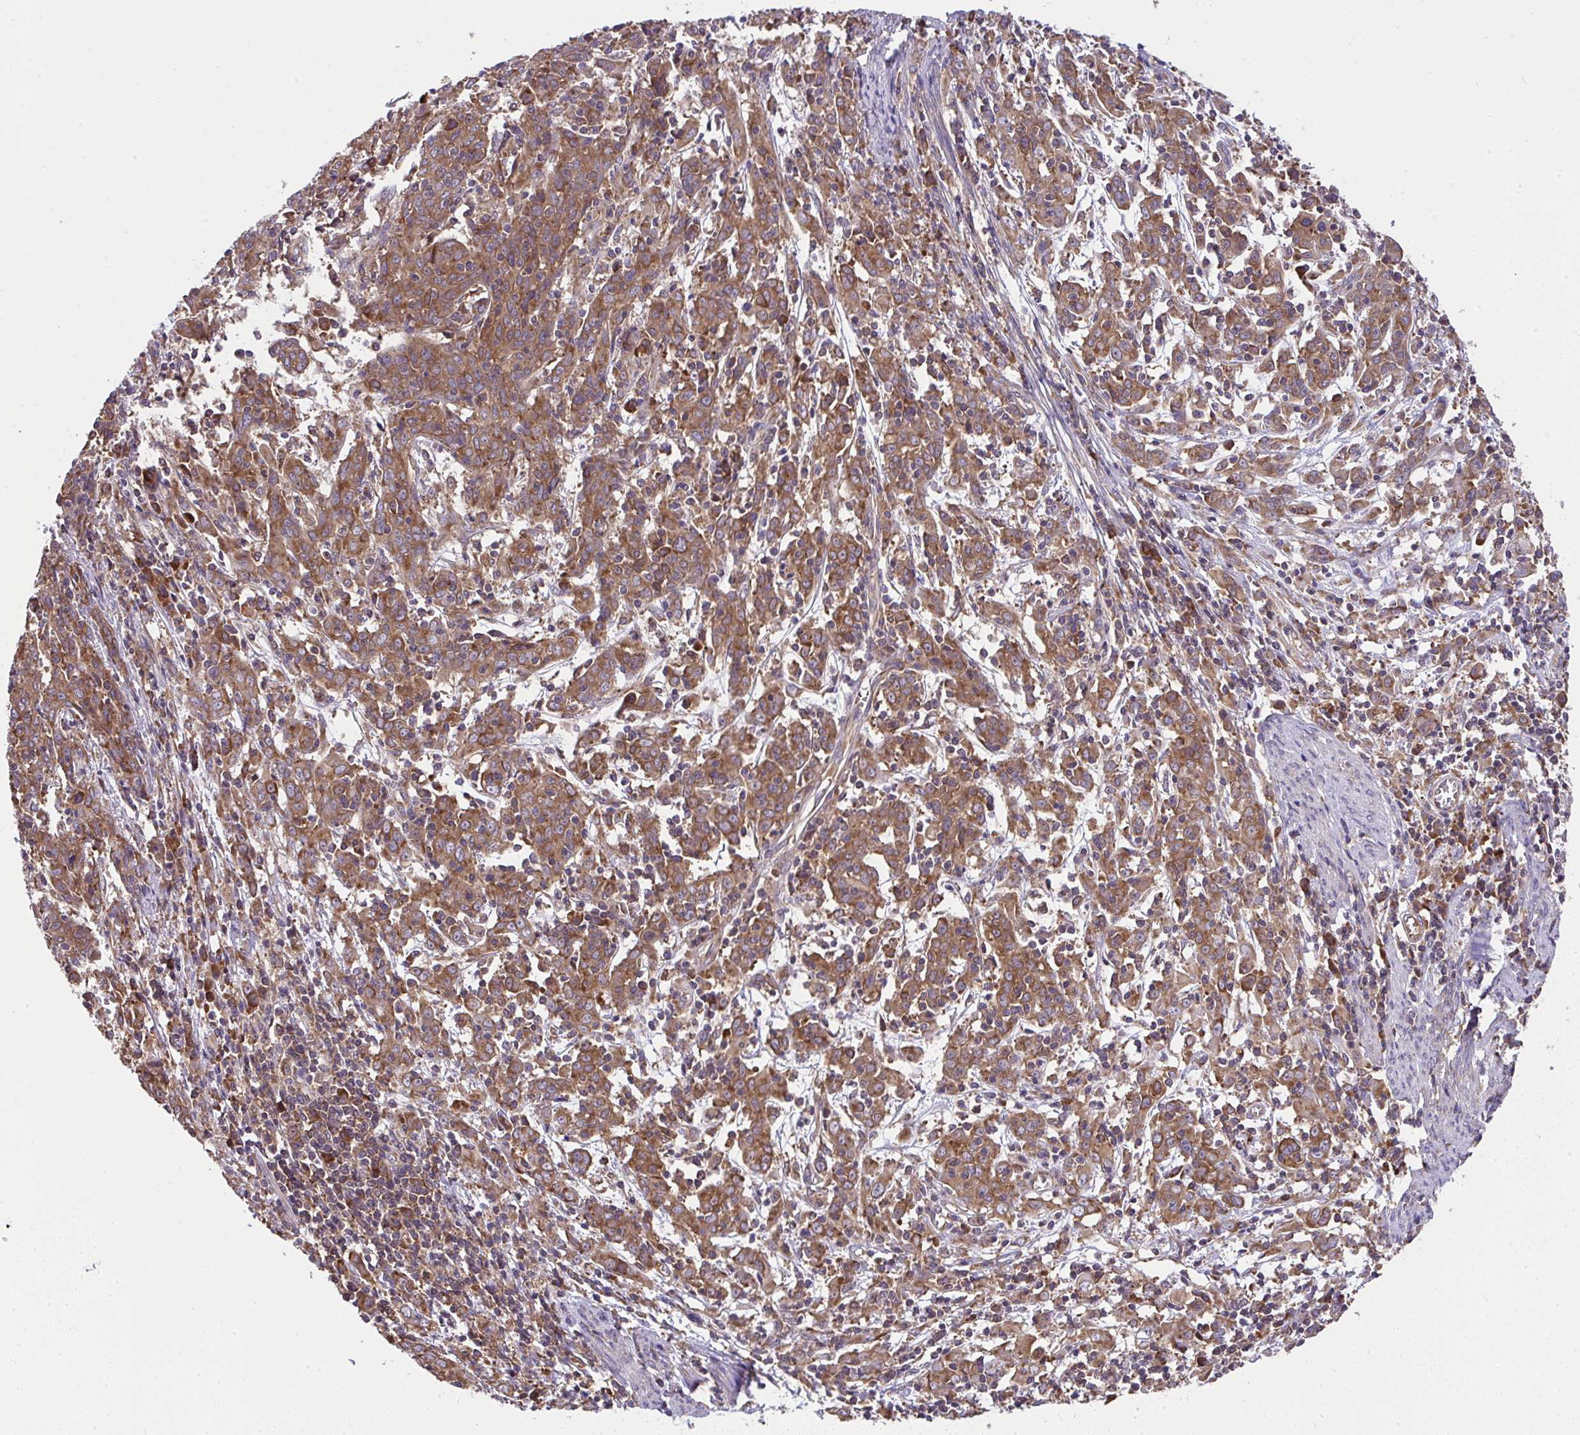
{"staining": {"intensity": "moderate", "quantity": ">75%", "location": "cytoplasmic/membranous"}, "tissue": "cervical cancer", "cell_type": "Tumor cells", "image_type": "cancer", "snomed": [{"axis": "morphology", "description": "Squamous cell carcinoma, NOS"}, {"axis": "topography", "description": "Cervix"}], "caption": "Immunohistochemistry (IHC) staining of cervical cancer, which exhibits medium levels of moderate cytoplasmic/membranous expression in about >75% of tumor cells indicating moderate cytoplasmic/membranous protein staining. The staining was performed using DAB (brown) for protein detection and nuclei were counterstained in hematoxylin (blue).", "gene": "RPS7", "patient": {"sex": "female", "age": 67}}